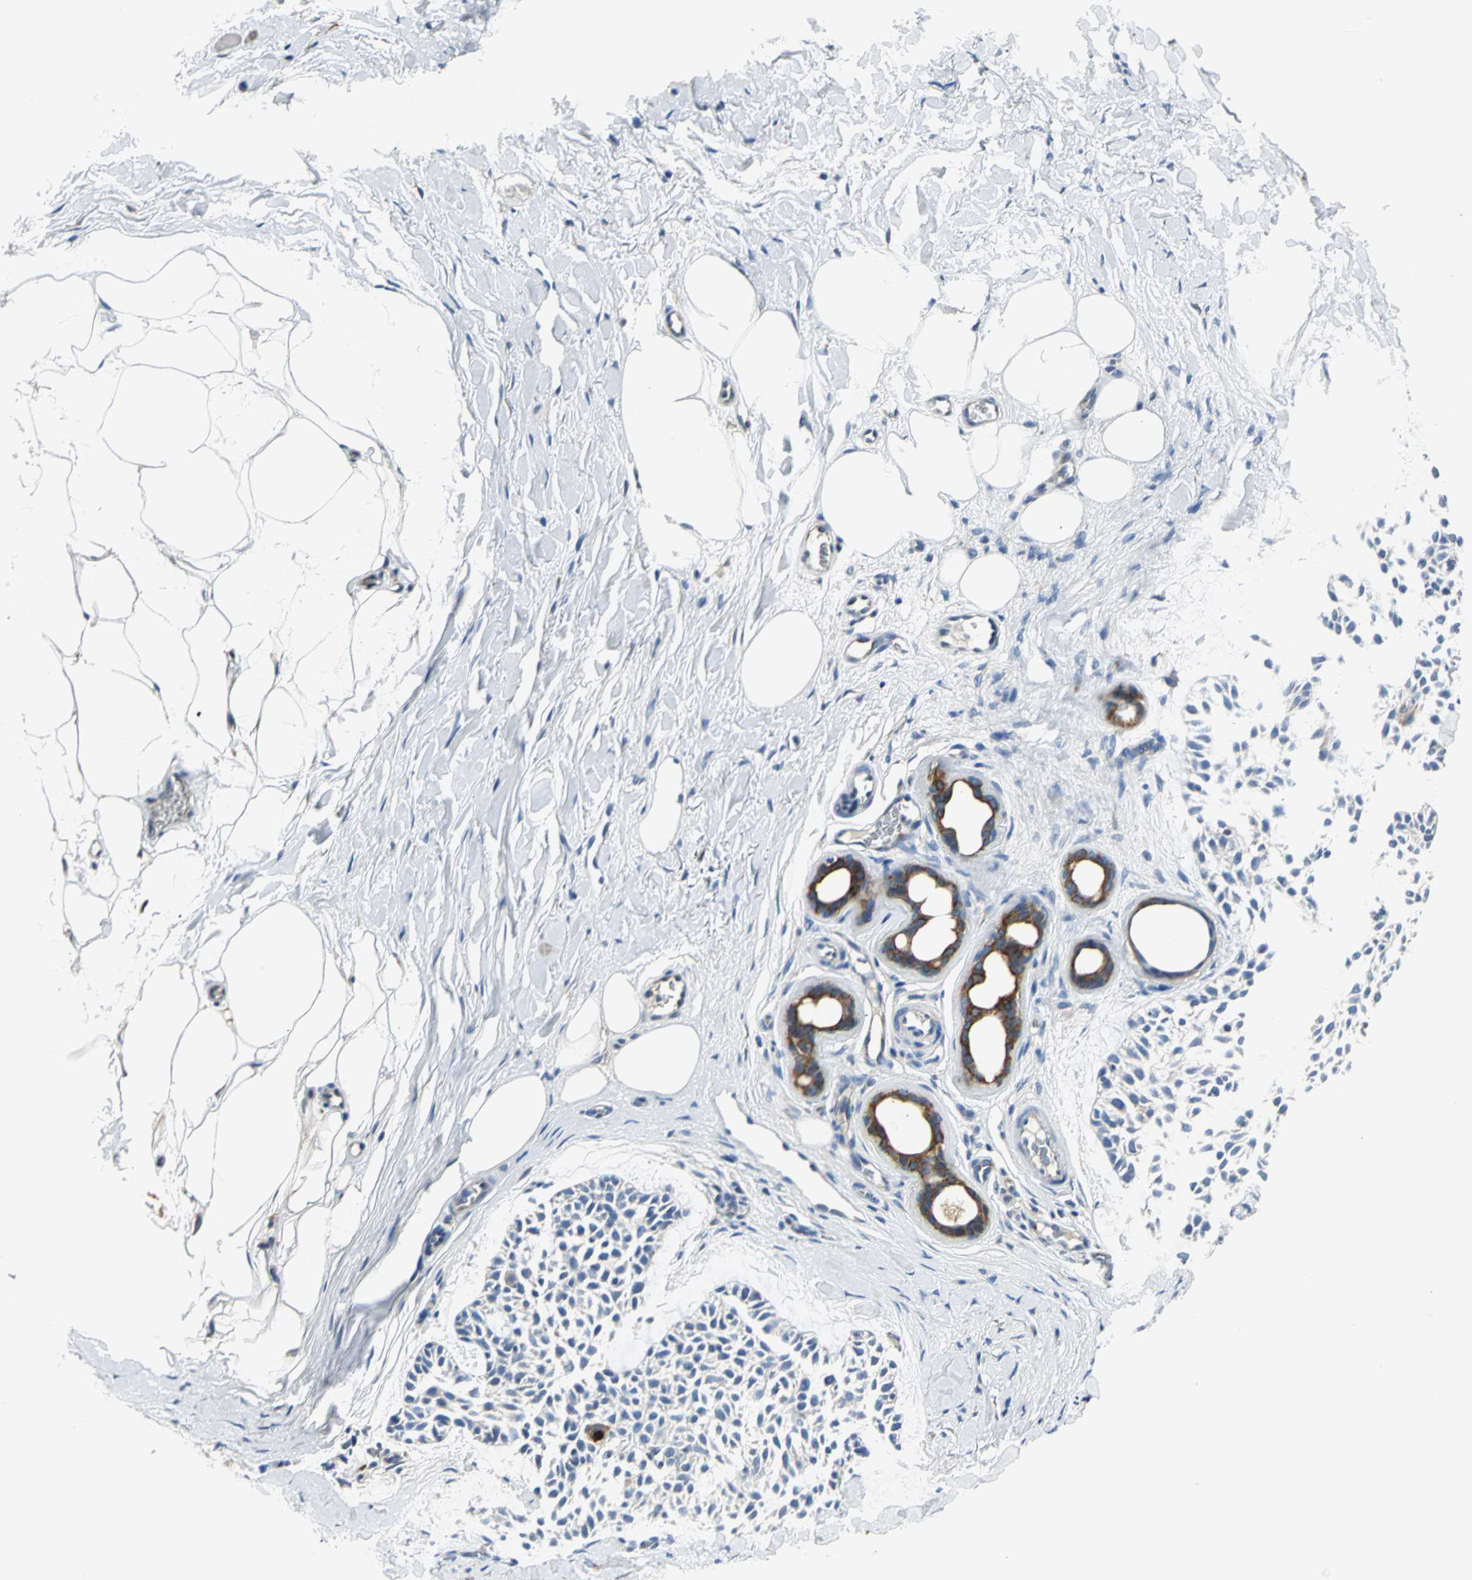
{"staining": {"intensity": "weak", "quantity": "<25%", "location": "cytoplasmic/membranous"}, "tissue": "skin cancer", "cell_type": "Tumor cells", "image_type": "cancer", "snomed": [{"axis": "morphology", "description": "Normal tissue, NOS"}, {"axis": "morphology", "description": "Basal cell carcinoma"}, {"axis": "topography", "description": "Skin"}], "caption": "Immunohistochemical staining of human basal cell carcinoma (skin) demonstrates no significant staining in tumor cells.", "gene": "B3GNT2", "patient": {"sex": "female", "age": 70}}